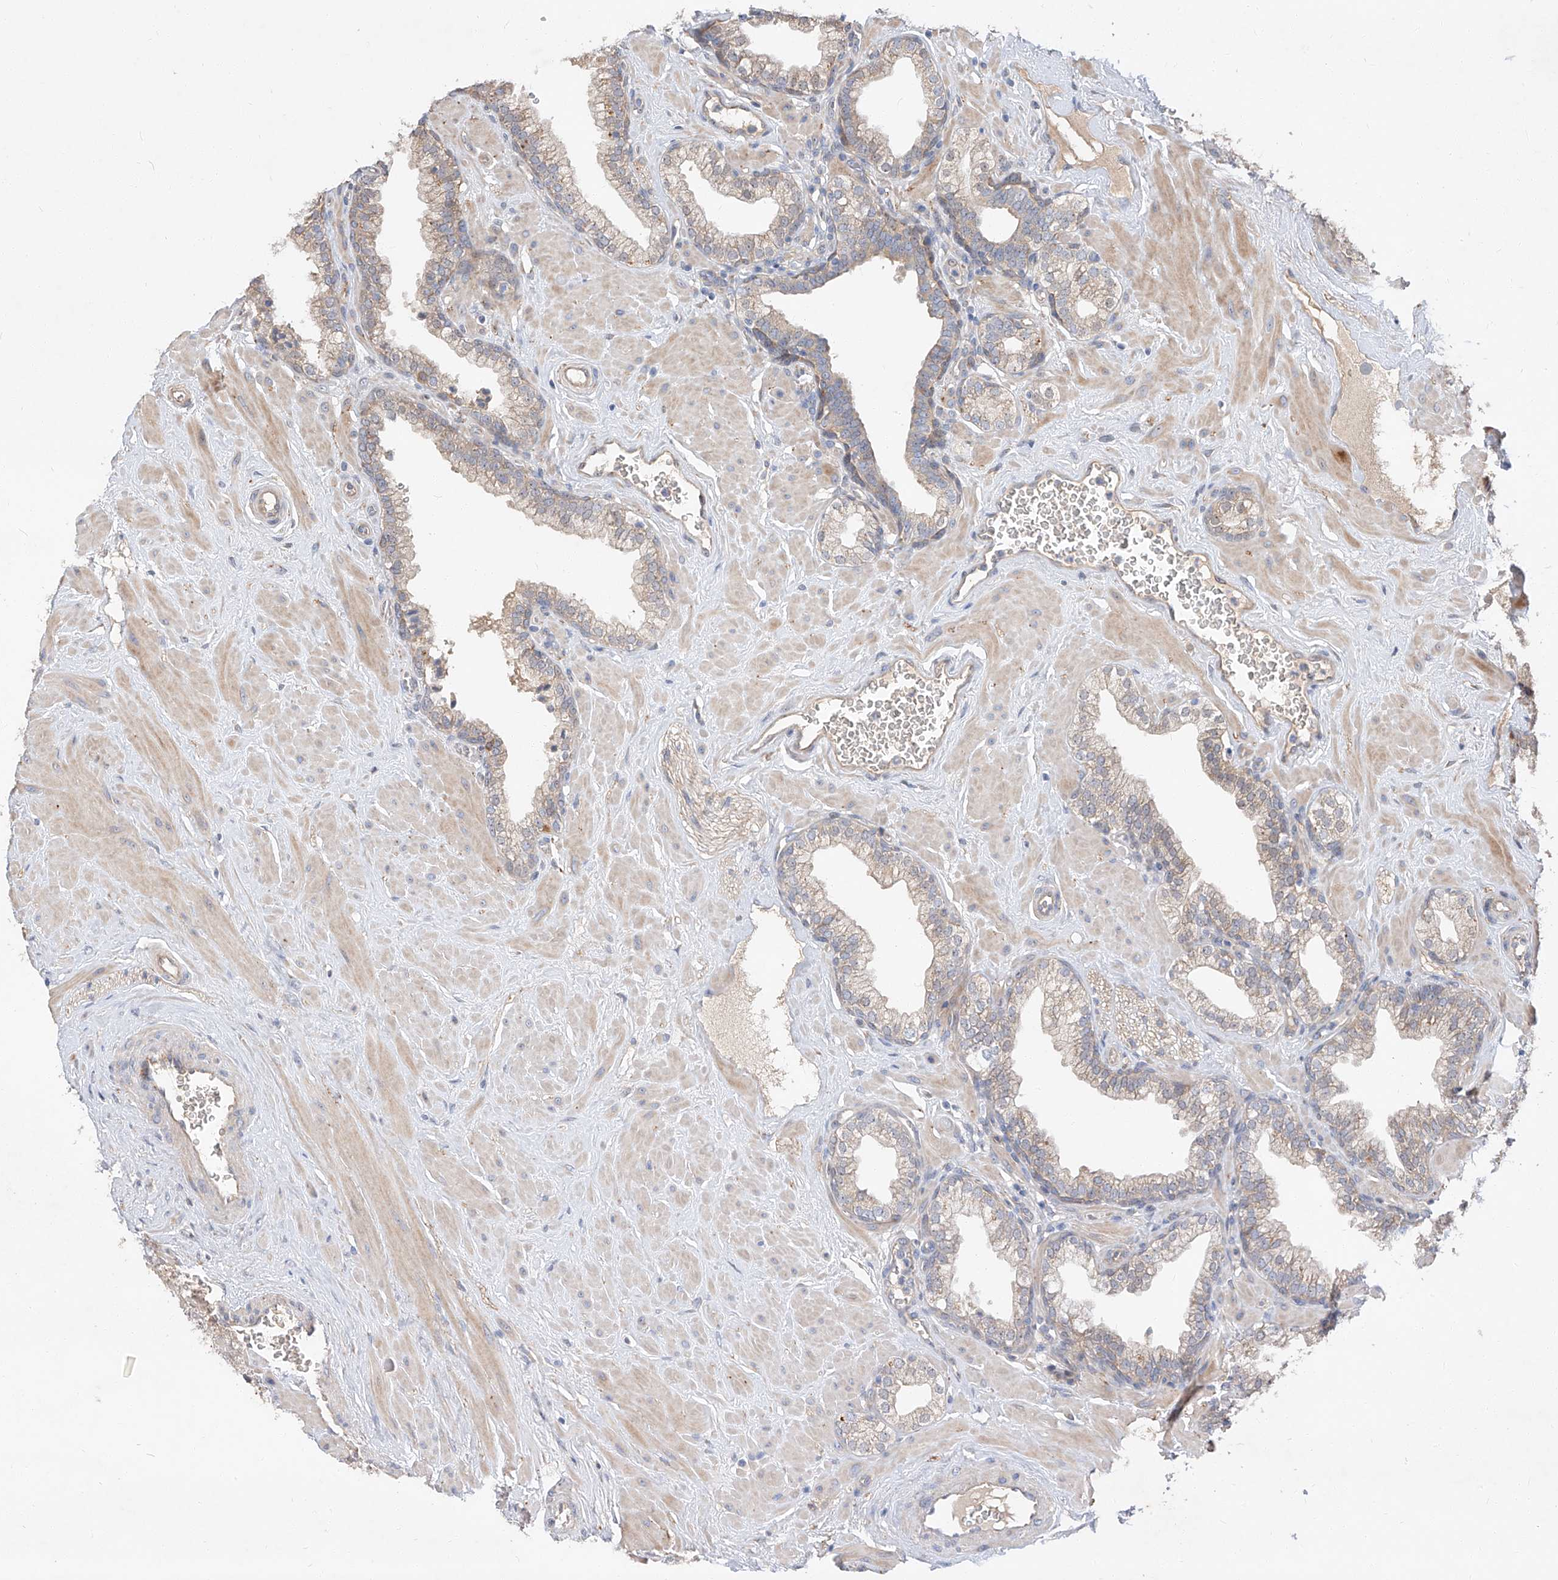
{"staining": {"intensity": "weak", "quantity": "25%-75%", "location": "cytoplasmic/membranous"}, "tissue": "prostate", "cell_type": "Glandular cells", "image_type": "normal", "snomed": [{"axis": "morphology", "description": "Normal tissue, NOS"}, {"axis": "morphology", "description": "Urothelial carcinoma, Low grade"}, {"axis": "topography", "description": "Urinary bladder"}, {"axis": "topography", "description": "Prostate"}], "caption": "Weak cytoplasmic/membranous expression is identified in about 25%-75% of glandular cells in normal prostate.", "gene": "DIRAS3", "patient": {"sex": "male", "age": 60}}